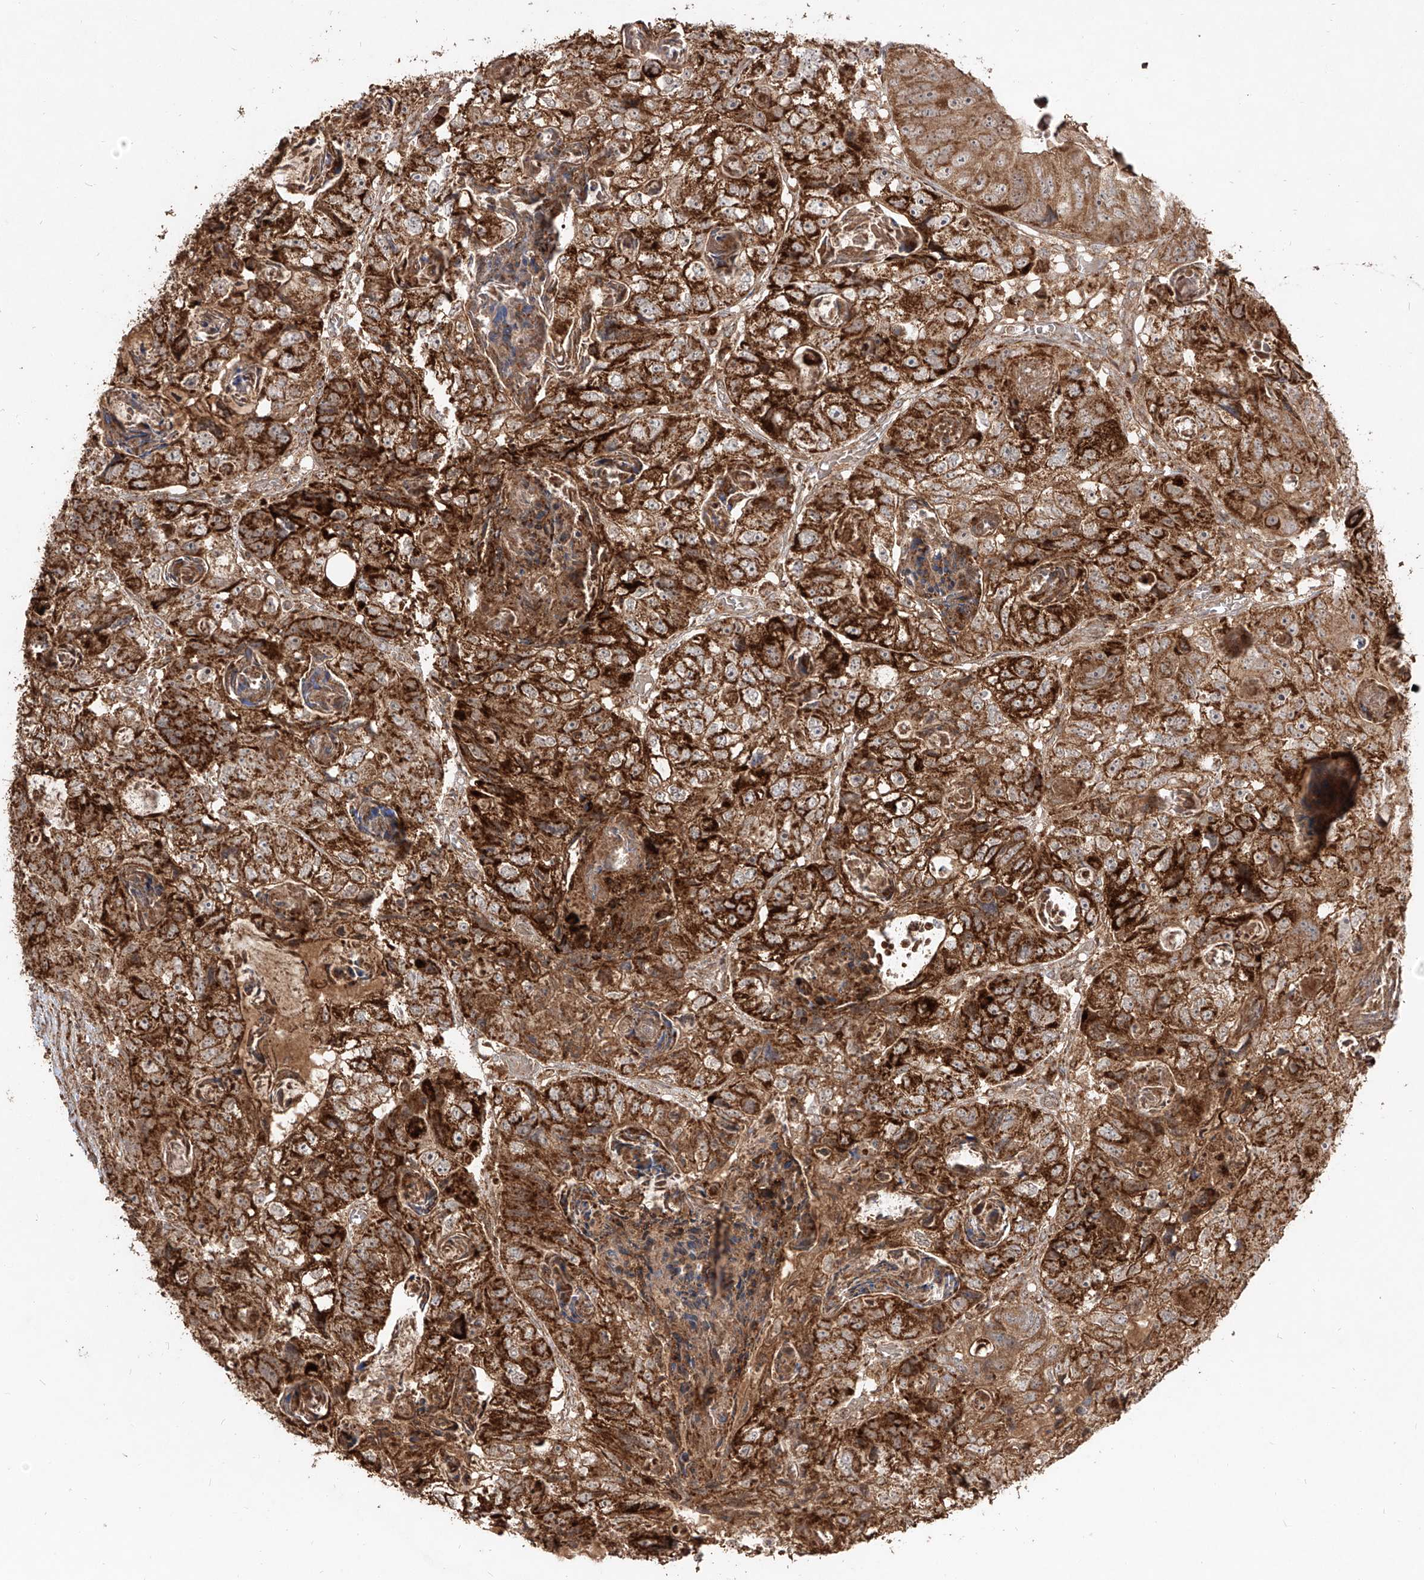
{"staining": {"intensity": "strong", "quantity": ">75%", "location": "cytoplasmic/membranous"}, "tissue": "colorectal cancer", "cell_type": "Tumor cells", "image_type": "cancer", "snomed": [{"axis": "morphology", "description": "Adenocarcinoma, NOS"}, {"axis": "topography", "description": "Rectum"}], "caption": "The photomicrograph exhibits immunohistochemical staining of adenocarcinoma (colorectal). There is strong cytoplasmic/membranous staining is identified in approximately >75% of tumor cells.", "gene": "AIM2", "patient": {"sex": "male", "age": 59}}